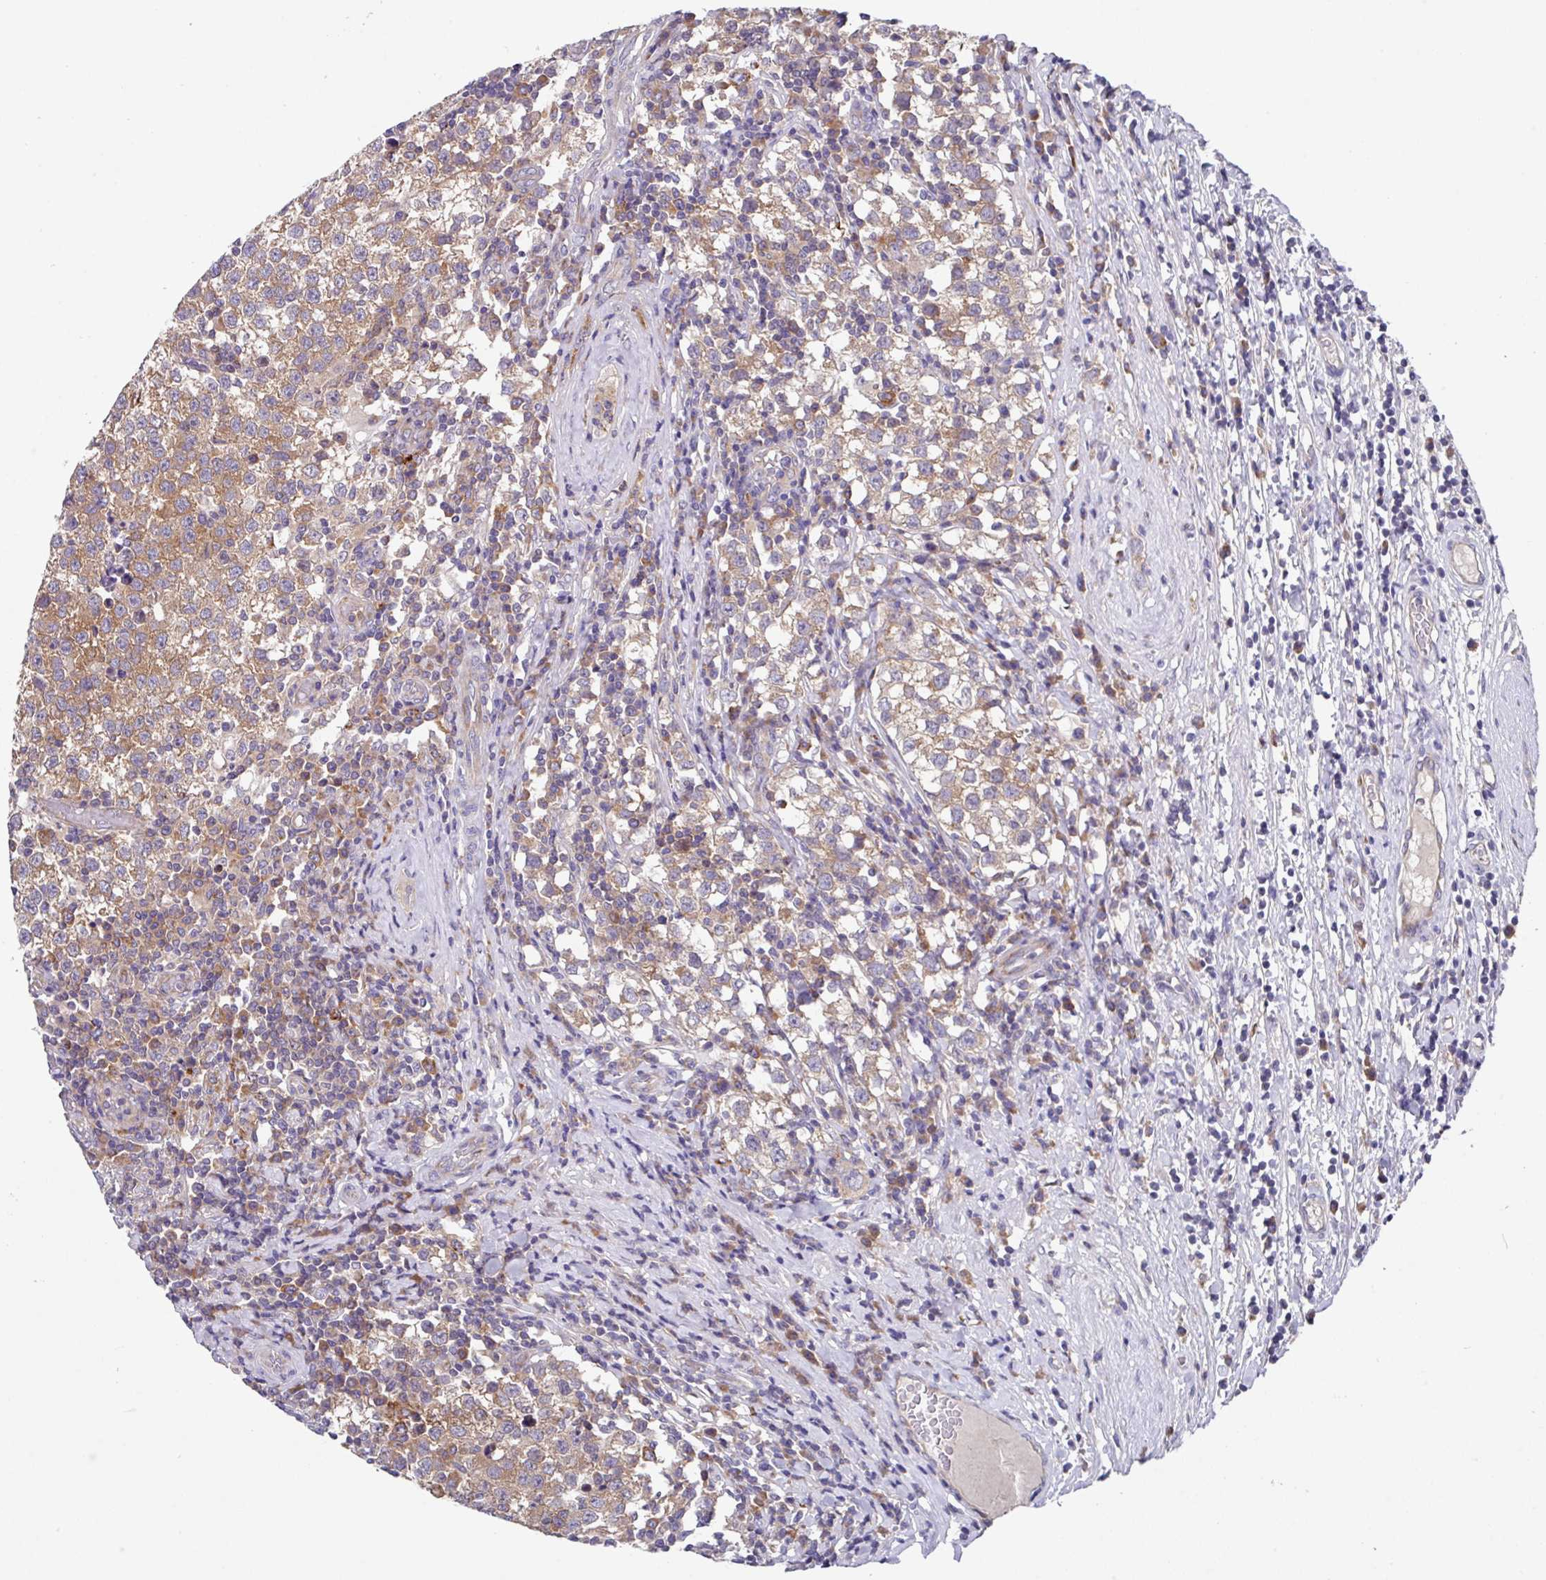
{"staining": {"intensity": "moderate", "quantity": "25%-75%", "location": "cytoplasmic/membranous"}, "tissue": "testis cancer", "cell_type": "Tumor cells", "image_type": "cancer", "snomed": [{"axis": "morphology", "description": "Seminoma, NOS"}, {"axis": "topography", "description": "Testis"}], "caption": "Tumor cells display medium levels of moderate cytoplasmic/membranous expression in about 25%-75% of cells in human testis seminoma. Ihc stains the protein of interest in brown and the nuclei are stained blue.", "gene": "EIF4B", "patient": {"sex": "male", "age": 34}}